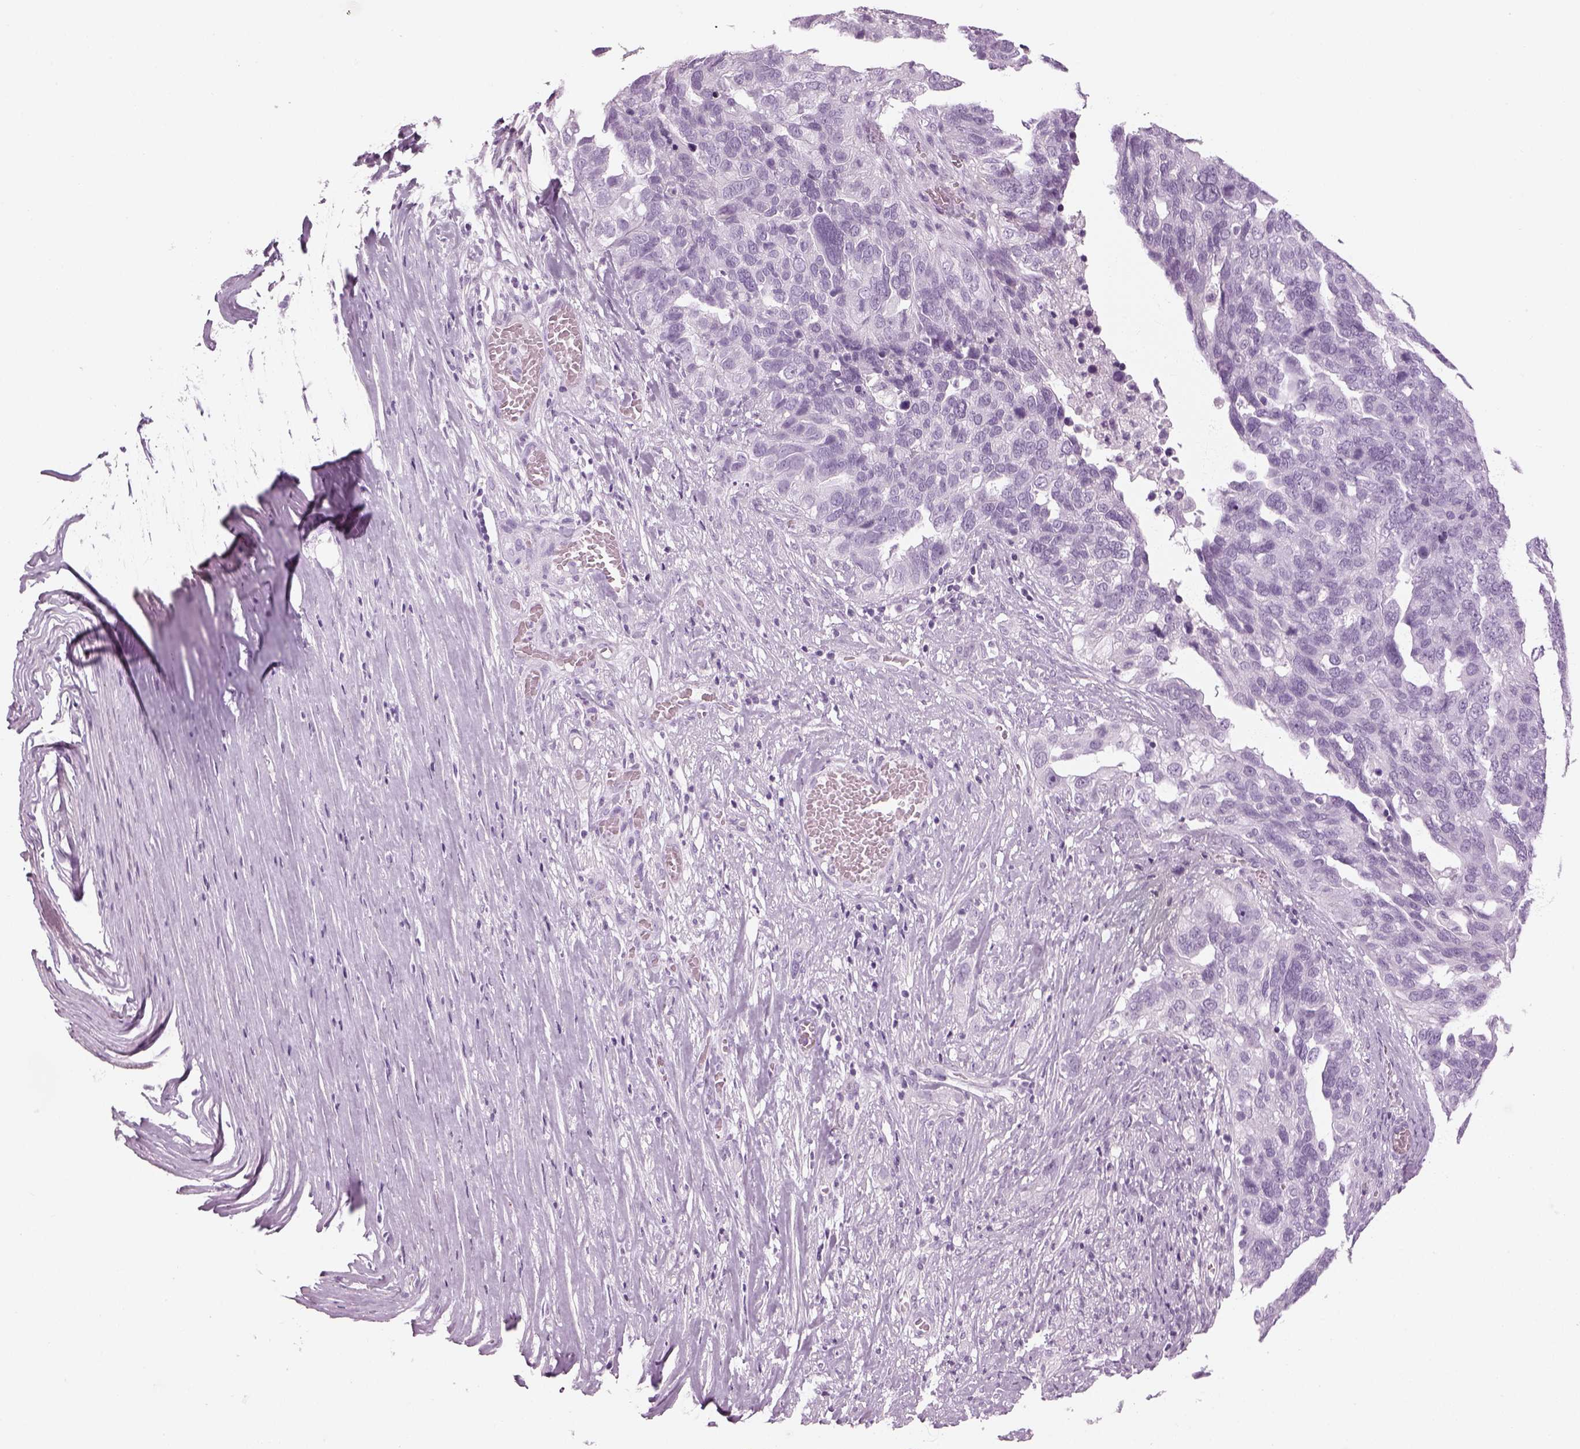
{"staining": {"intensity": "negative", "quantity": "none", "location": "none"}, "tissue": "ovarian cancer", "cell_type": "Tumor cells", "image_type": "cancer", "snomed": [{"axis": "morphology", "description": "Carcinoma, endometroid"}, {"axis": "topography", "description": "Soft tissue"}, {"axis": "topography", "description": "Ovary"}], "caption": "There is no significant expression in tumor cells of ovarian endometroid carcinoma.", "gene": "SAG", "patient": {"sex": "female", "age": 52}}